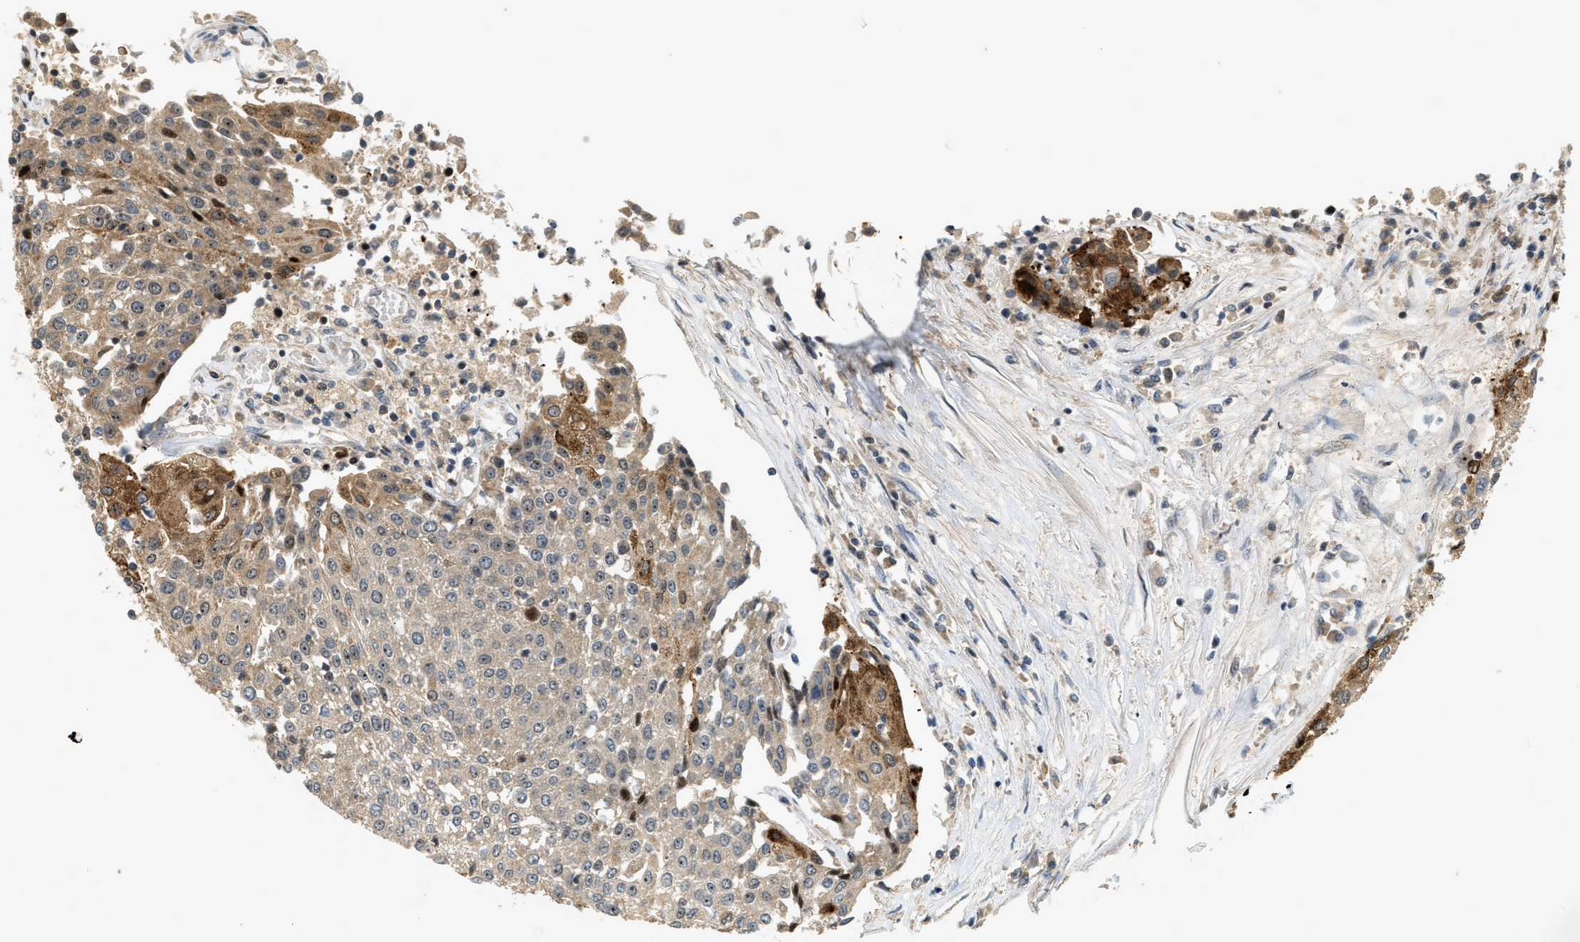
{"staining": {"intensity": "moderate", "quantity": ">75%", "location": "cytoplasmic/membranous,nuclear"}, "tissue": "urothelial cancer", "cell_type": "Tumor cells", "image_type": "cancer", "snomed": [{"axis": "morphology", "description": "Urothelial carcinoma, High grade"}, {"axis": "topography", "description": "Urinary bladder"}], "caption": "High-grade urothelial carcinoma stained for a protein displays moderate cytoplasmic/membranous and nuclear positivity in tumor cells. (Brightfield microscopy of DAB IHC at high magnification).", "gene": "TRAPPC14", "patient": {"sex": "female", "age": 85}}